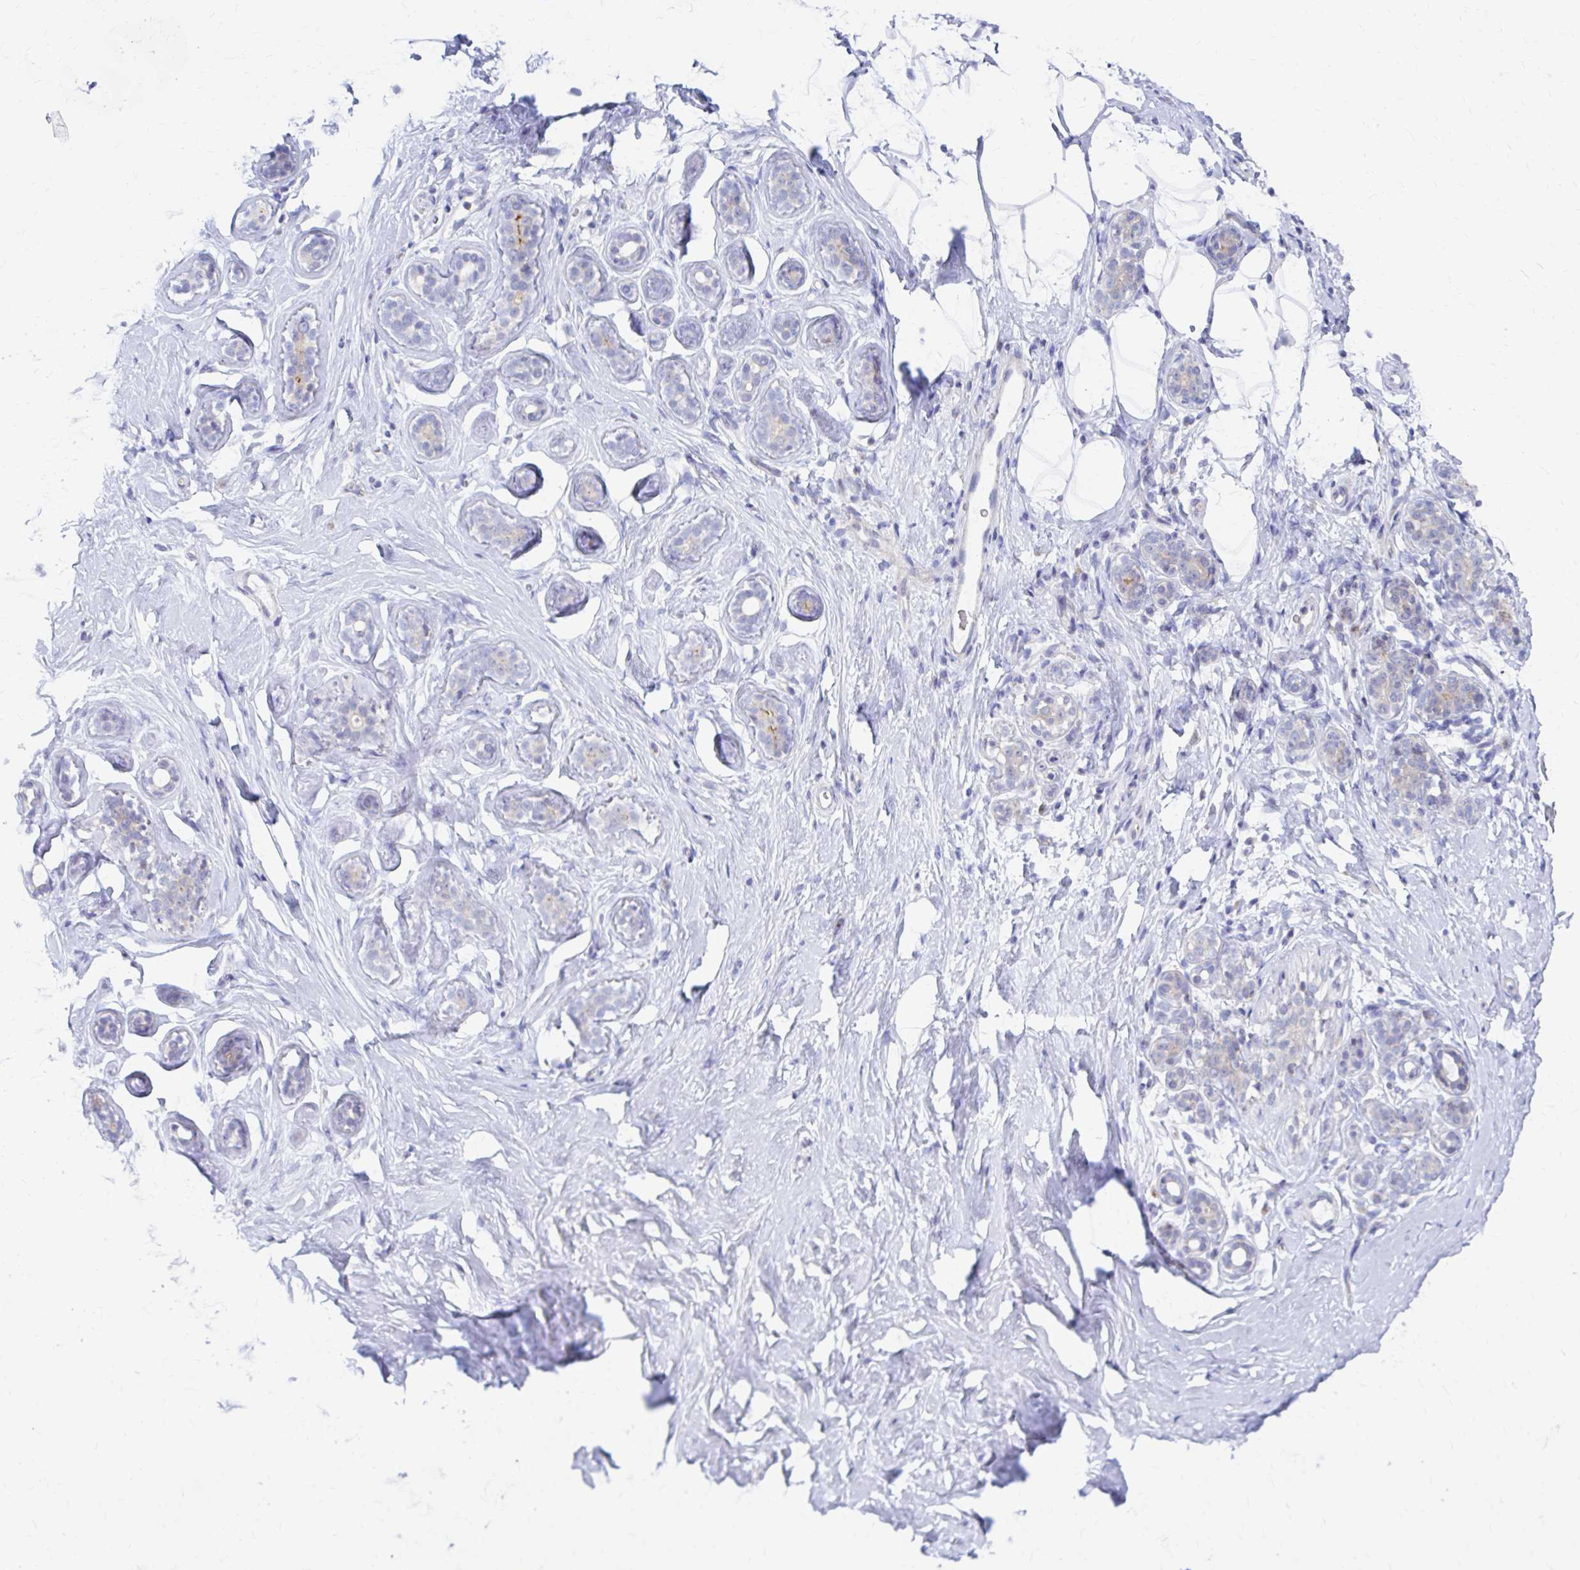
{"staining": {"intensity": "negative", "quantity": "none", "location": "none"}, "tissue": "breast", "cell_type": "Adipocytes", "image_type": "normal", "snomed": [{"axis": "morphology", "description": "Normal tissue, NOS"}, {"axis": "topography", "description": "Breast"}], "caption": "An immunohistochemistry photomicrograph of normal breast is shown. There is no staining in adipocytes of breast. (DAB IHC, high magnification).", "gene": "RADIL", "patient": {"sex": "female", "age": 32}}